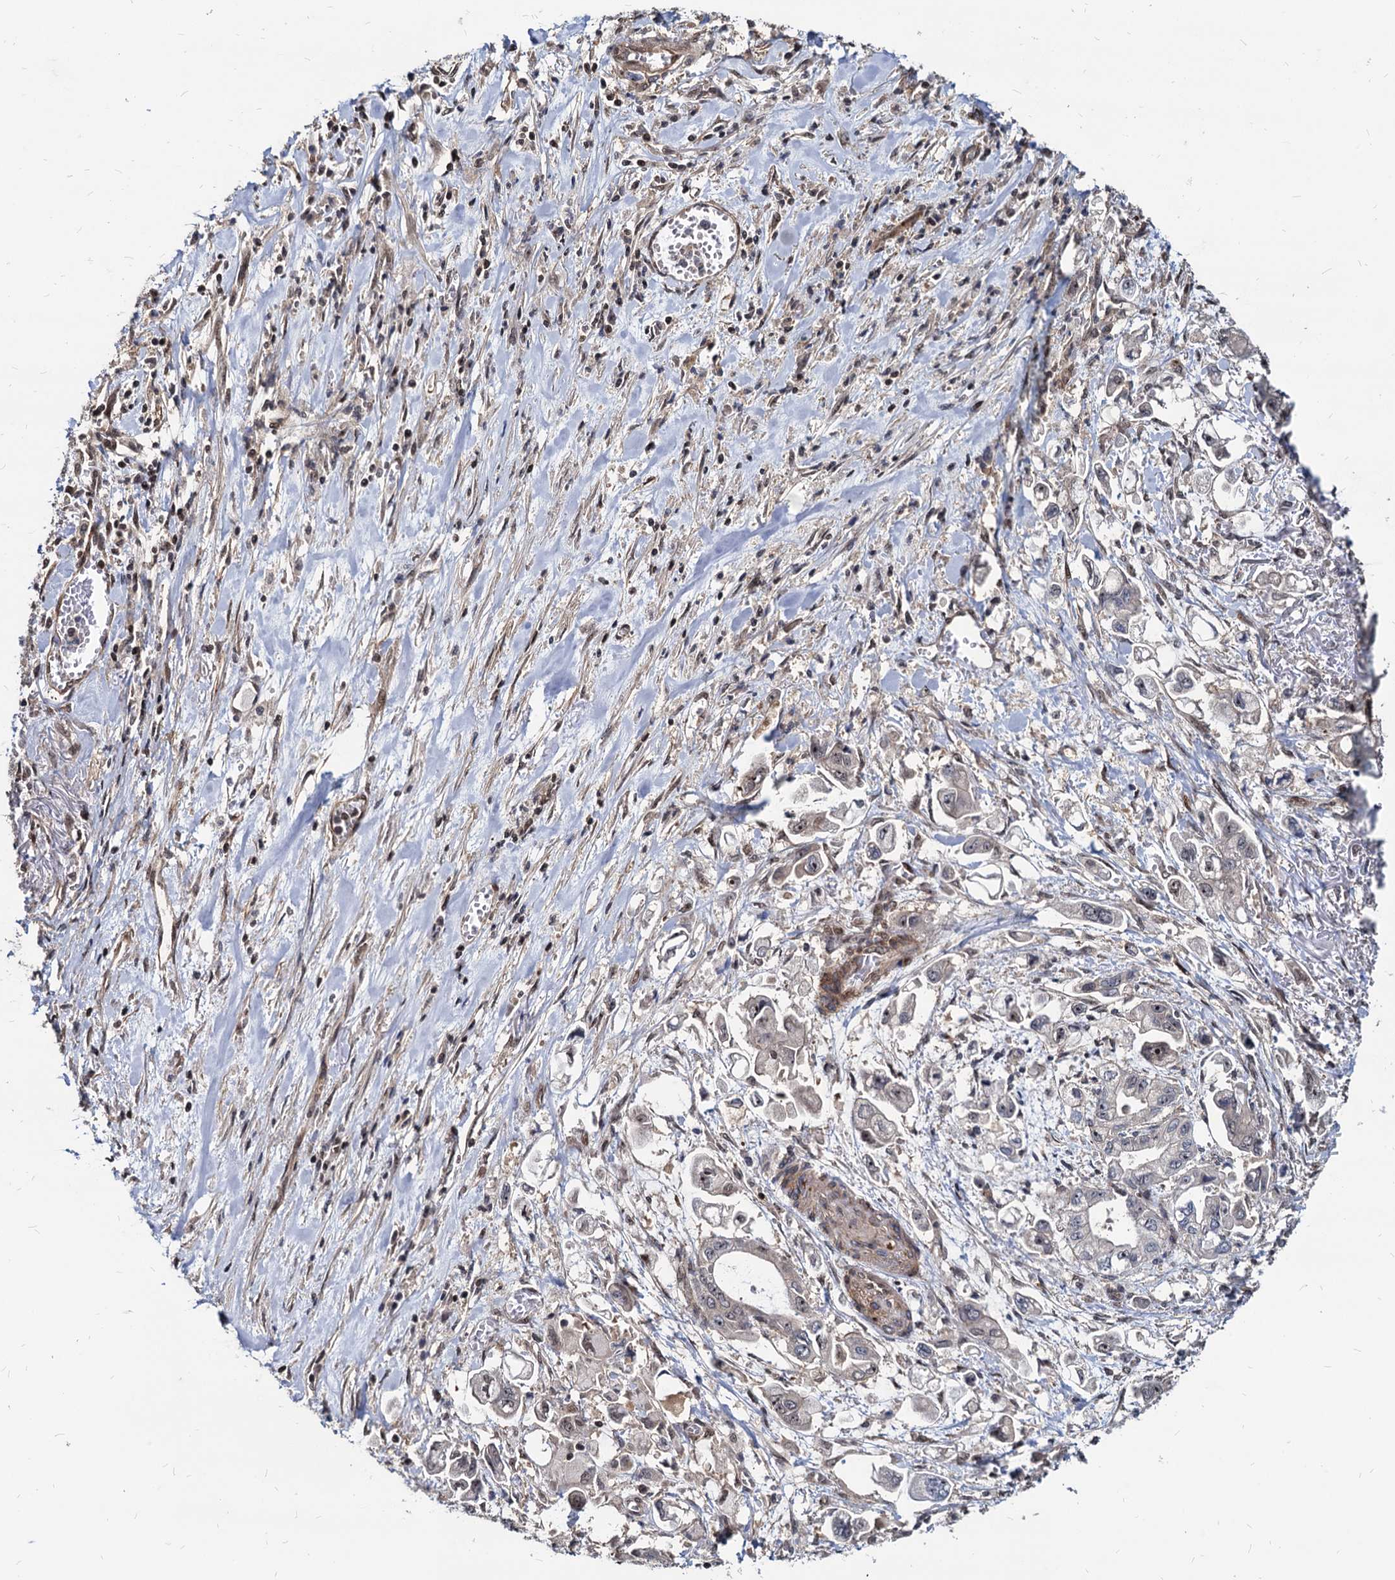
{"staining": {"intensity": "weak", "quantity": "25%-75%", "location": "nuclear"}, "tissue": "stomach cancer", "cell_type": "Tumor cells", "image_type": "cancer", "snomed": [{"axis": "morphology", "description": "Adenocarcinoma, NOS"}, {"axis": "topography", "description": "Stomach"}], "caption": "Stomach cancer stained with a brown dye displays weak nuclear positive staining in about 25%-75% of tumor cells.", "gene": "UBLCP1", "patient": {"sex": "male", "age": 62}}